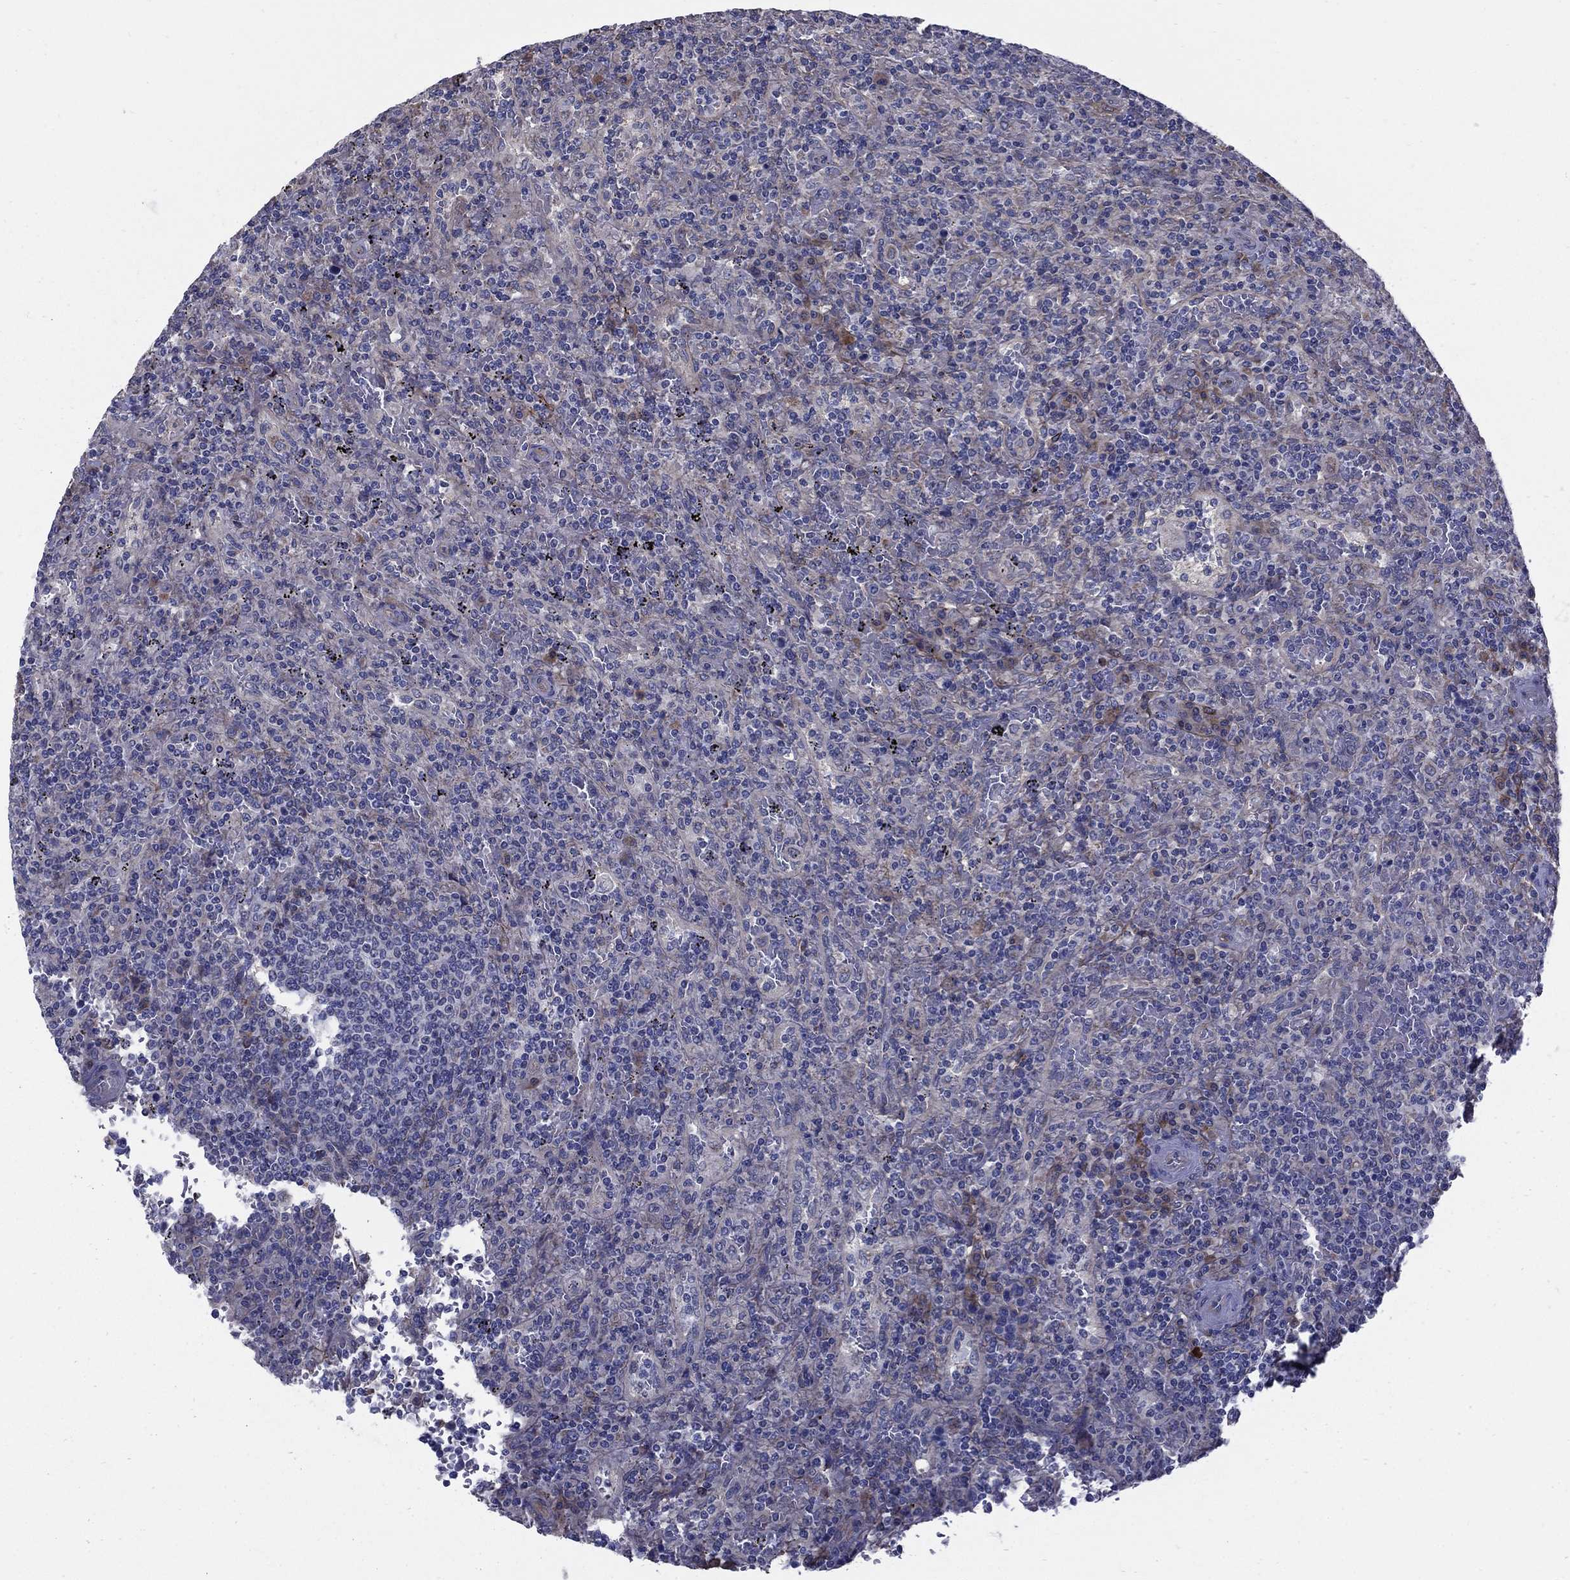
{"staining": {"intensity": "negative", "quantity": "none", "location": "none"}, "tissue": "lymphoma", "cell_type": "Tumor cells", "image_type": "cancer", "snomed": [{"axis": "morphology", "description": "Malignant lymphoma, non-Hodgkin's type, Low grade"}, {"axis": "topography", "description": "Spleen"}], "caption": "Tumor cells show no significant protein expression in low-grade malignant lymphoma, non-Hodgkin's type.", "gene": "EMP2", "patient": {"sex": "male", "age": 62}}